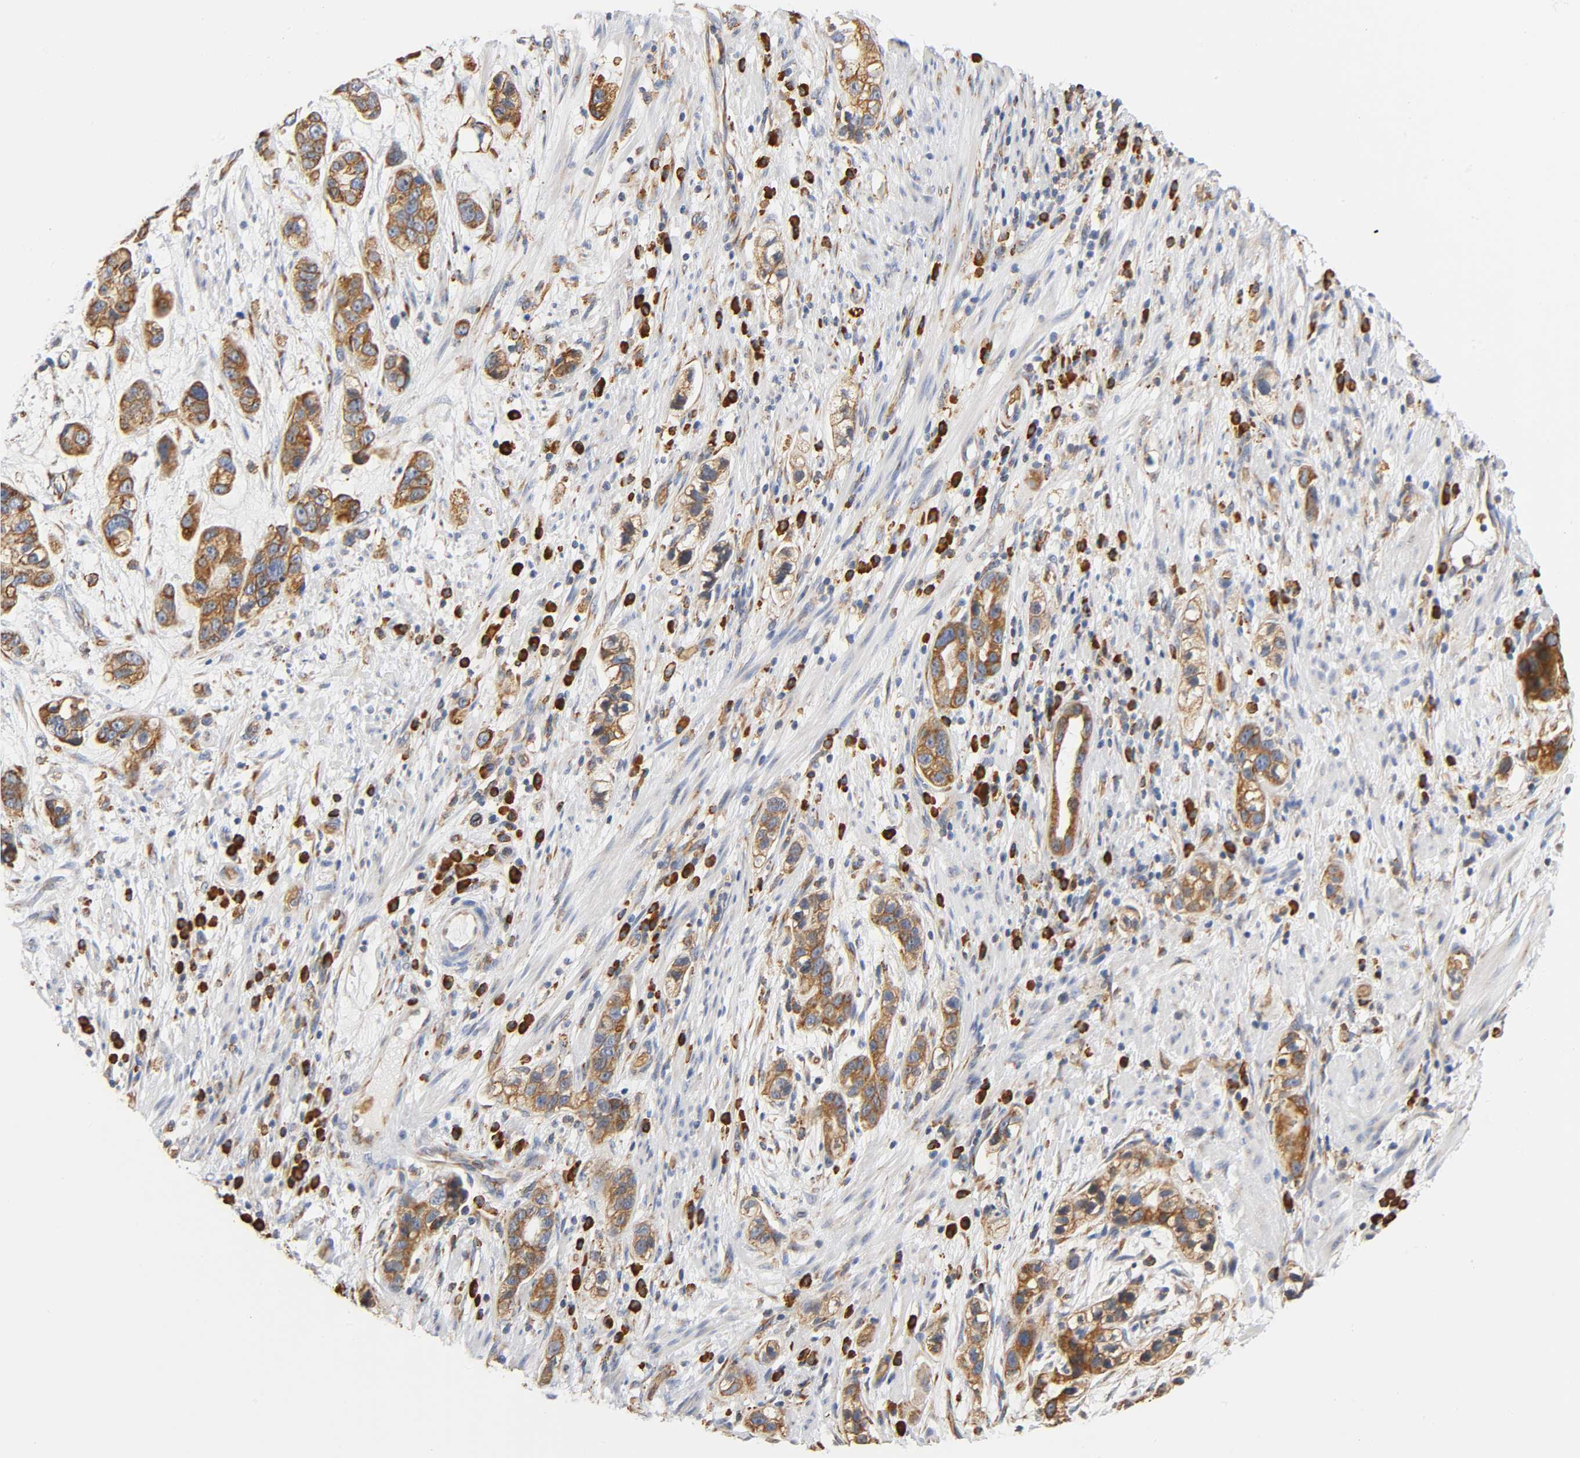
{"staining": {"intensity": "moderate", "quantity": ">75%", "location": "cytoplasmic/membranous"}, "tissue": "stomach cancer", "cell_type": "Tumor cells", "image_type": "cancer", "snomed": [{"axis": "morphology", "description": "Adenocarcinoma, NOS"}, {"axis": "topography", "description": "Stomach, lower"}], "caption": "Immunohistochemistry (DAB) staining of stomach cancer (adenocarcinoma) reveals moderate cytoplasmic/membranous protein staining in approximately >75% of tumor cells. Using DAB (3,3'-diaminobenzidine) (brown) and hematoxylin (blue) stains, captured at high magnification using brightfield microscopy.", "gene": "UCKL1", "patient": {"sex": "female", "age": 93}}